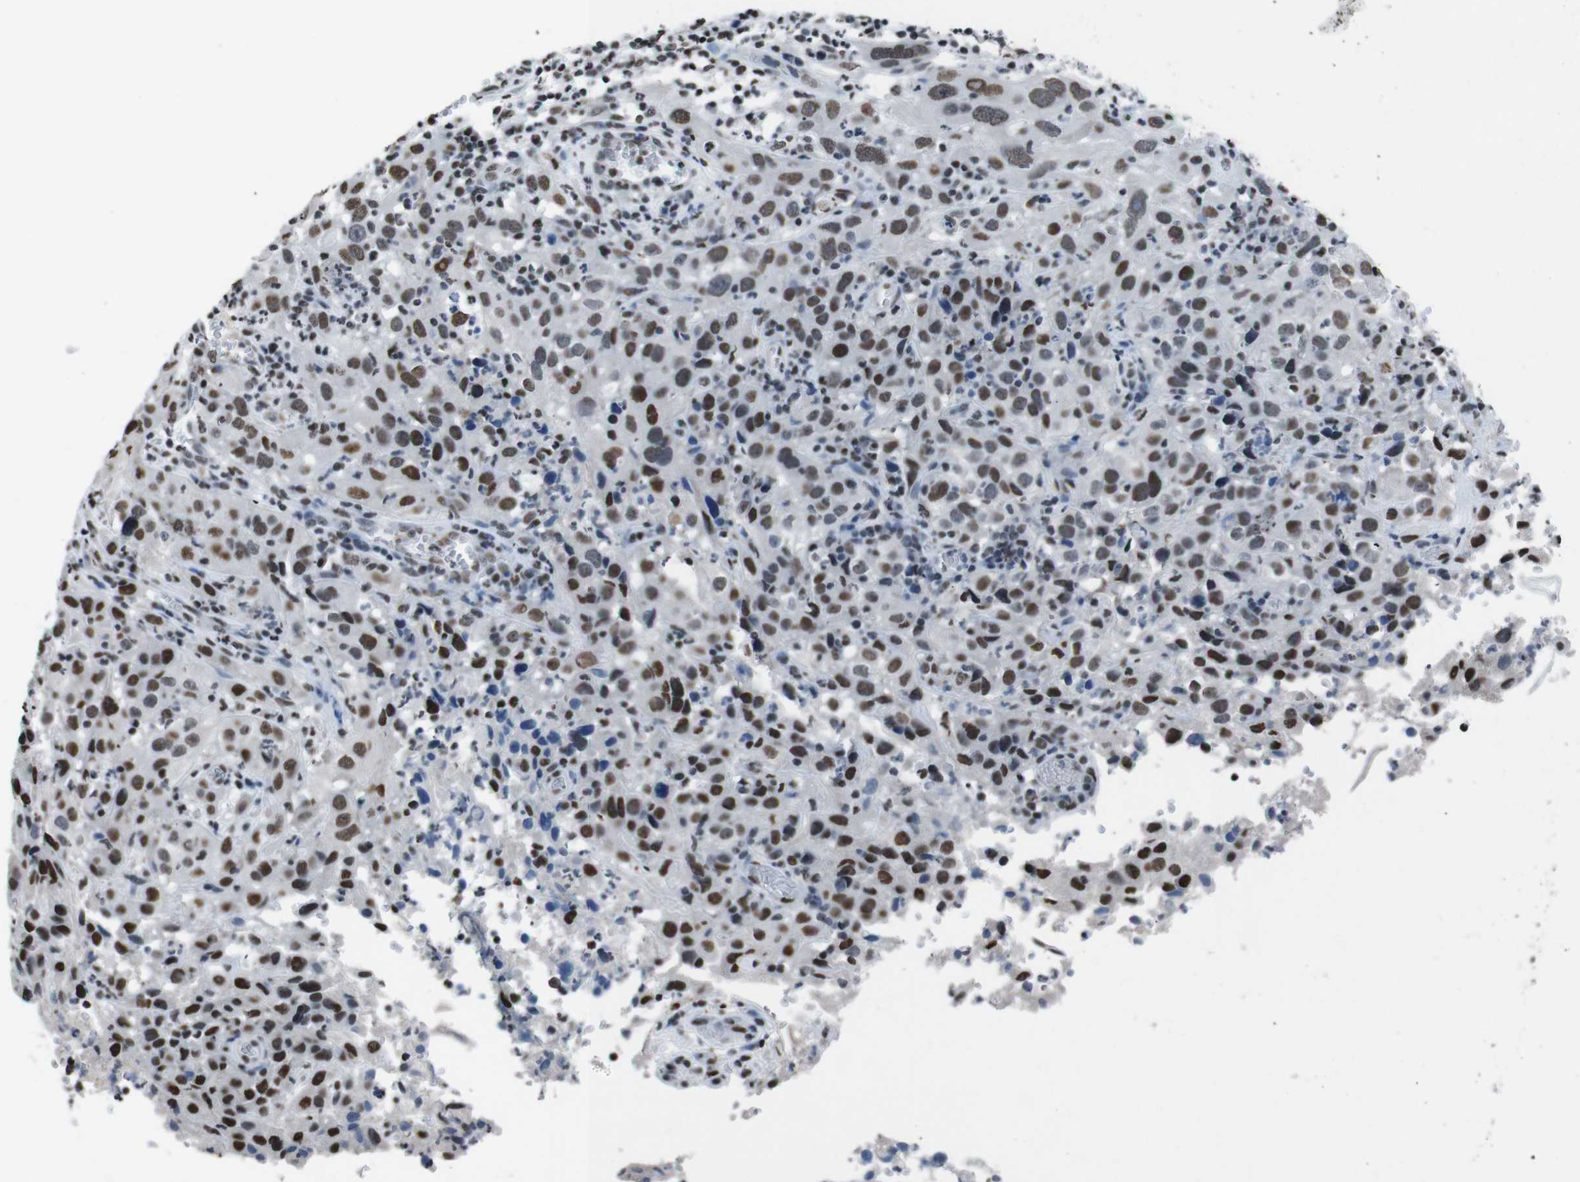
{"staining": {"intensity": "strong", "quantity": ">75%", "location": "nuclear"}, "tissue": "cervical cancer", "cell_type": "Tumor cells", "image_type": "cancer", "snomed": [{"axis": "morphology", "description": "Squamous cell carcinoma, NOS"}, {"axis": "topography", "description": "Cervix"}], "caption": "Tumor cells reveal high levels of strong nuclear positivity in approximately >75% of cells in squamous cell carcinoma (cervical).", "gene": "PIP4P2", "patient": {"sex": "female", "age": 32}}